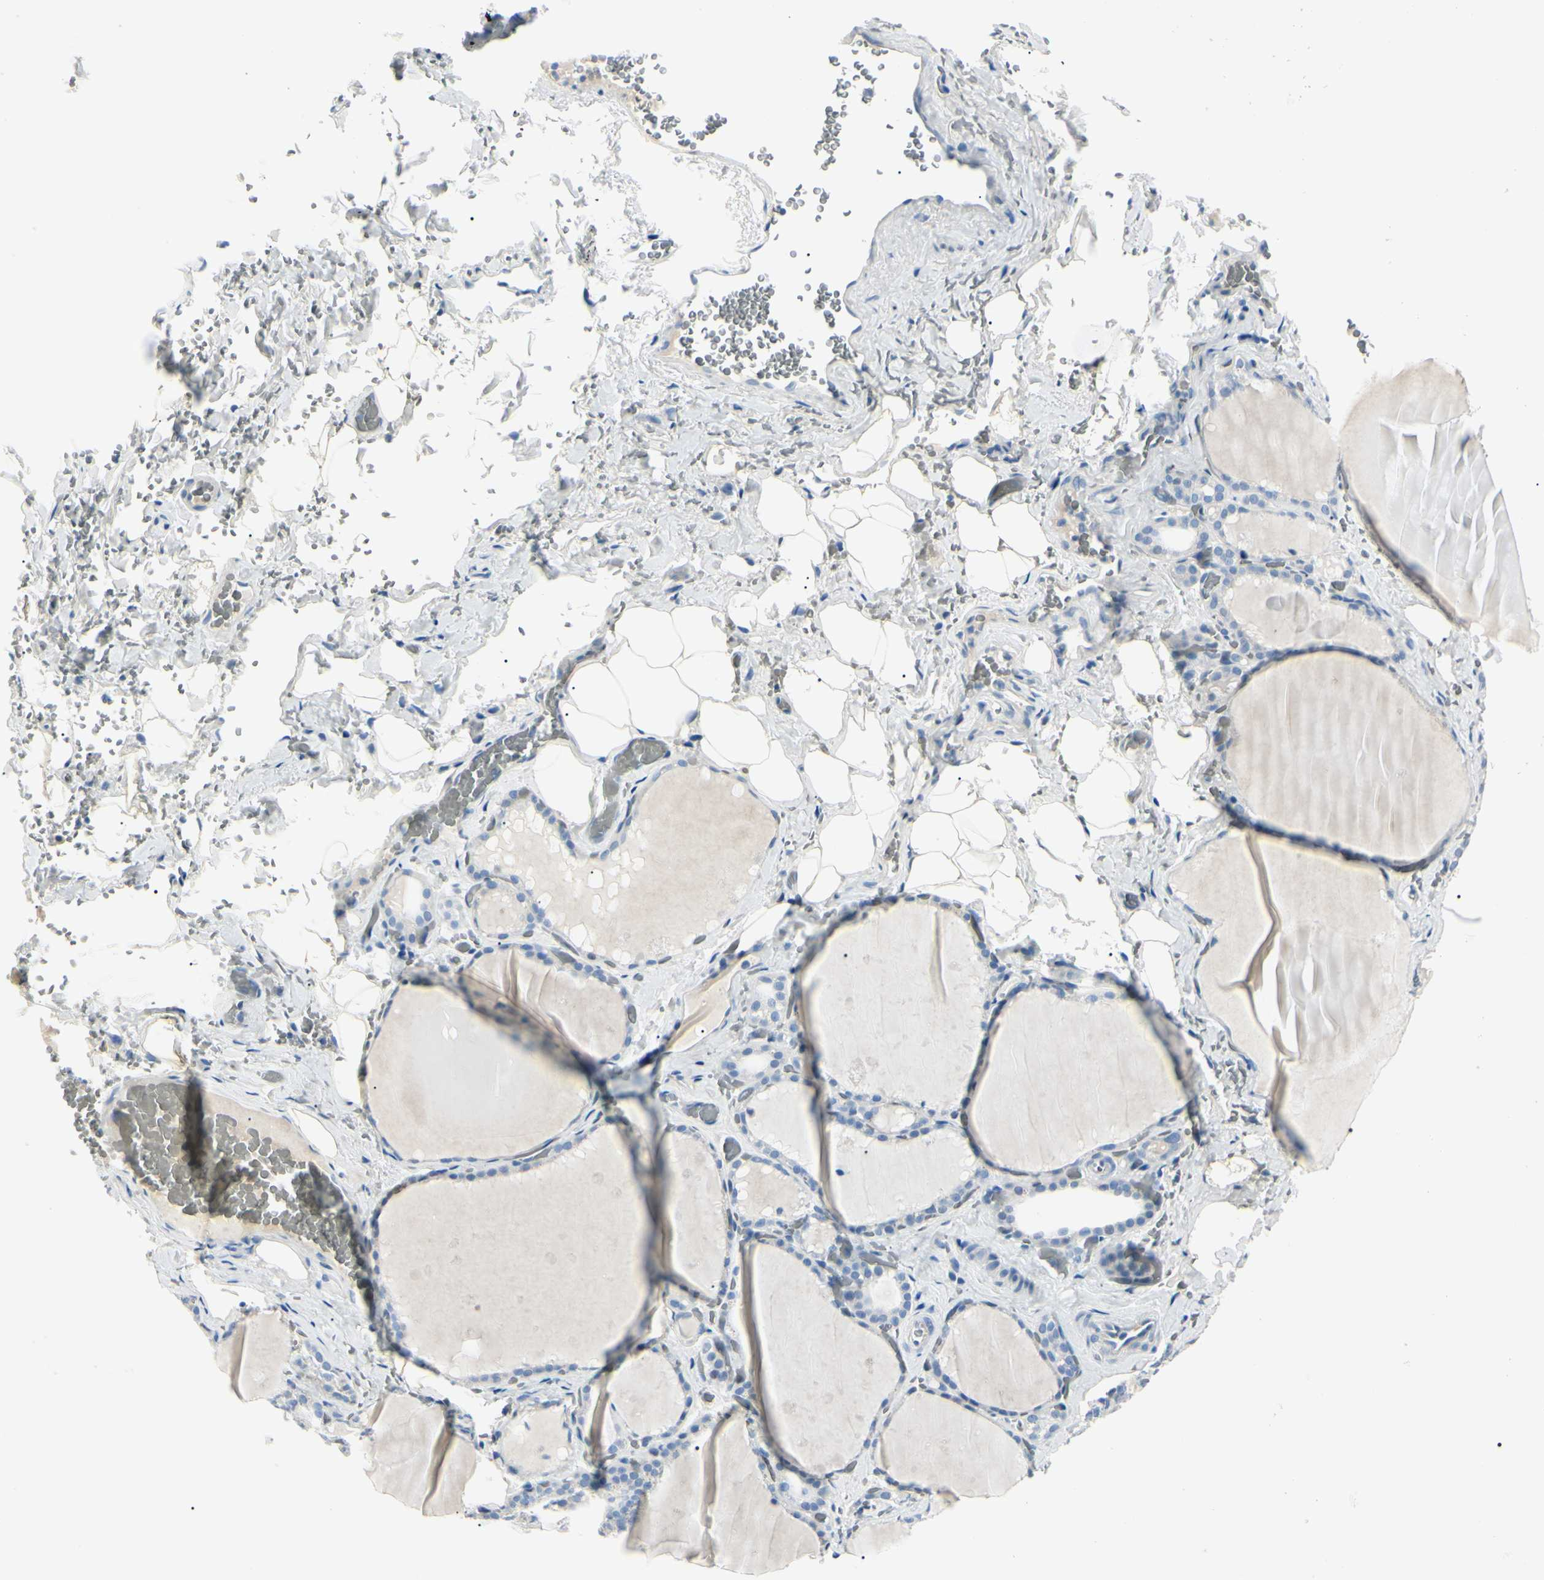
{"staining": {"intensity": "negative", "quantity": "none", "location": "none"}, "tissue": "thyroid gland", "cell_type": "Glandular cells", "image_type": "normal", "snomed": [{"axis": "morphology", "description": "Normal tissue, NOS"}, {"axis": "topography", "description": "Thyroid gland"}], "caption": "The immunohistochemistry micrograph has no significant staining in glandular cells of thyroid gland.", "gene": "CA2", "patient": {"sex": "male", "age": 61}}